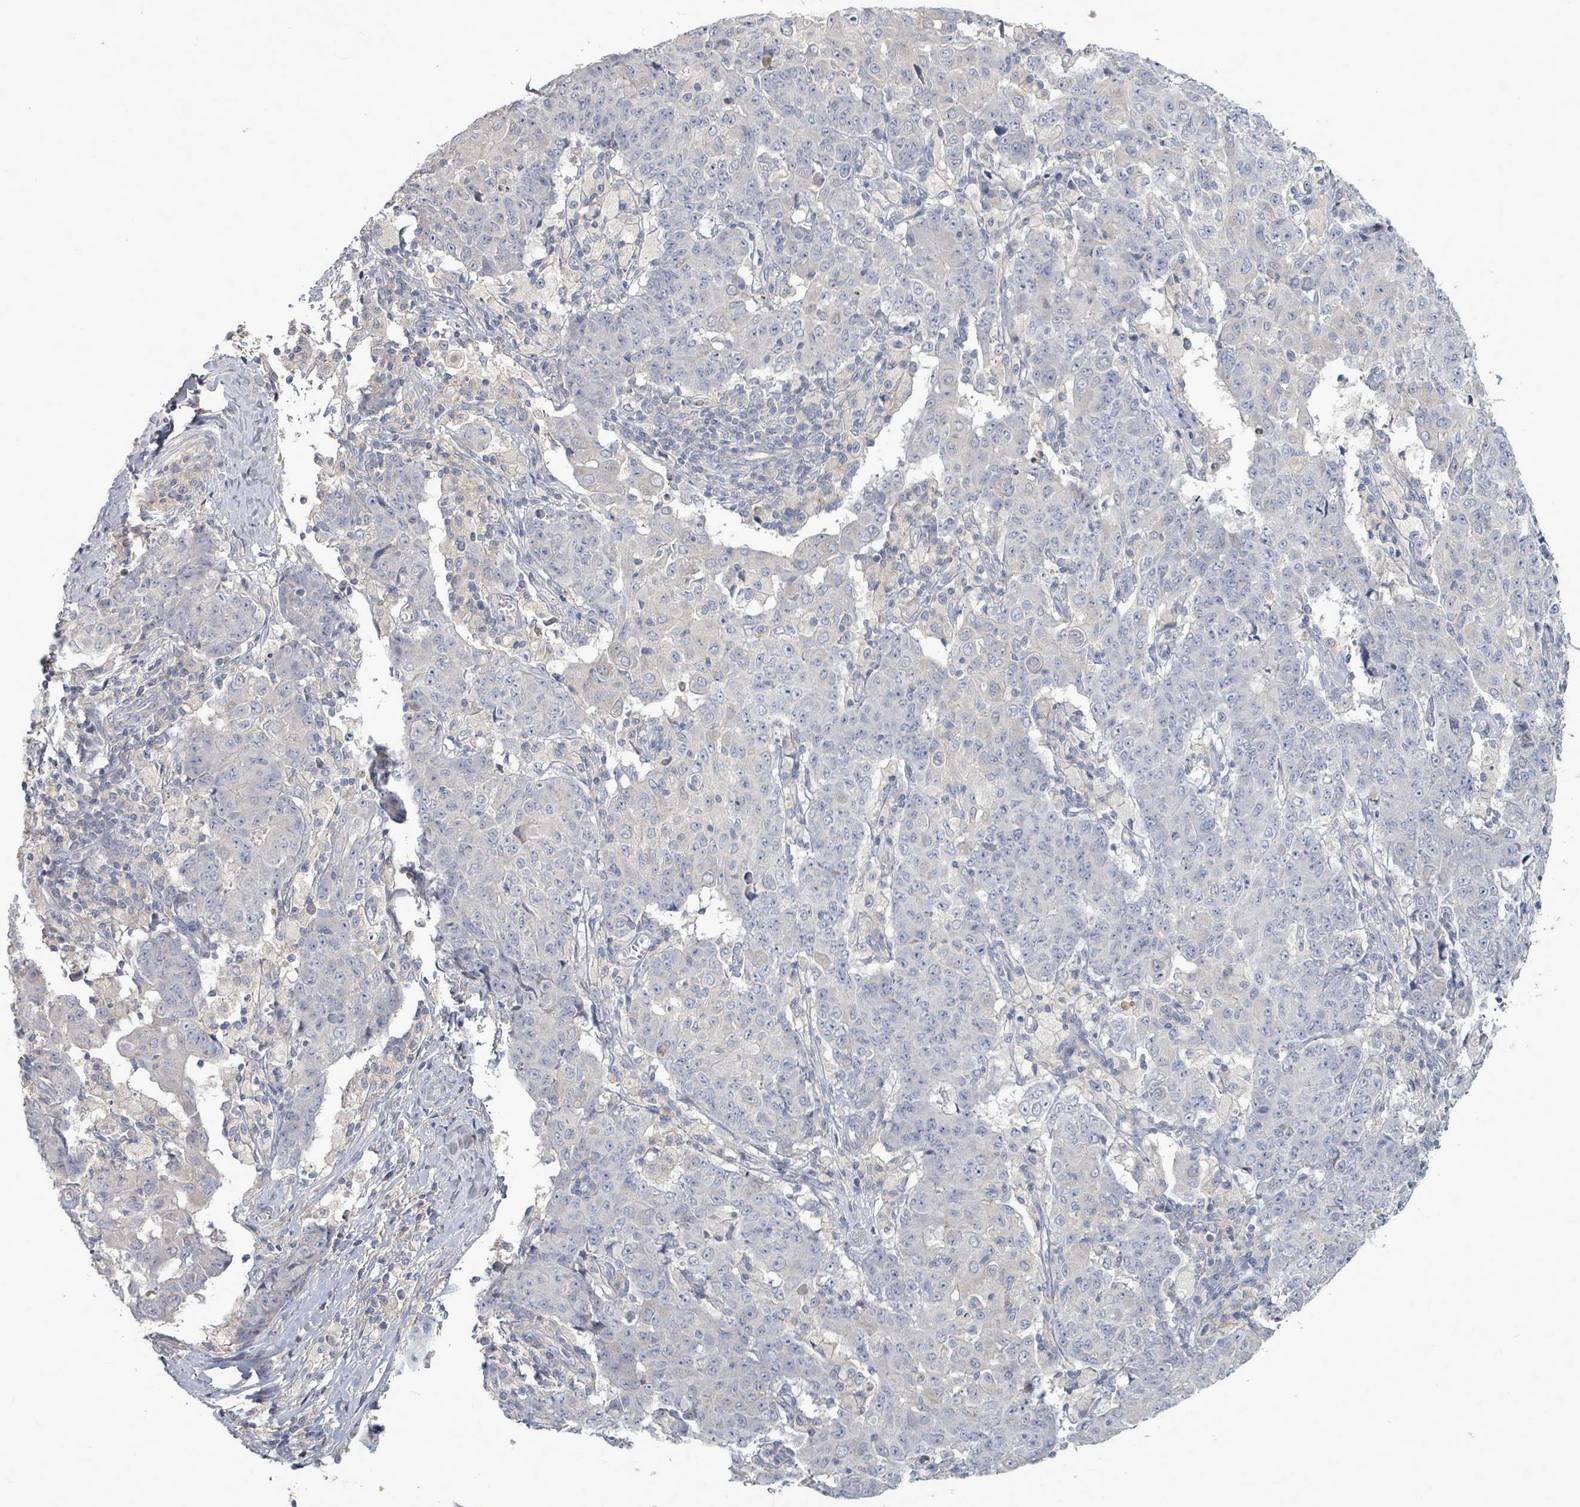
{"staining": {"intensity": "negative", "quantity": "none", "location": "none"}, "tissue": "ovarian cancer", "cell_type": "Tumor cells", "image_type": "cancer", "snomed": [{"axis": "morphology", "description": "Carcinoma, endometroid"}, {"axis": "topography", "description": "Ovary"}], "caption": "Immunohistochemistry micrograph of human ovarian cancer (endometroid carcinoma) stained for a protein (brown), which reveals no staining in tumor cells.", "gene": "ARGFX", "patient": {"sex": "female", "age": 42}}